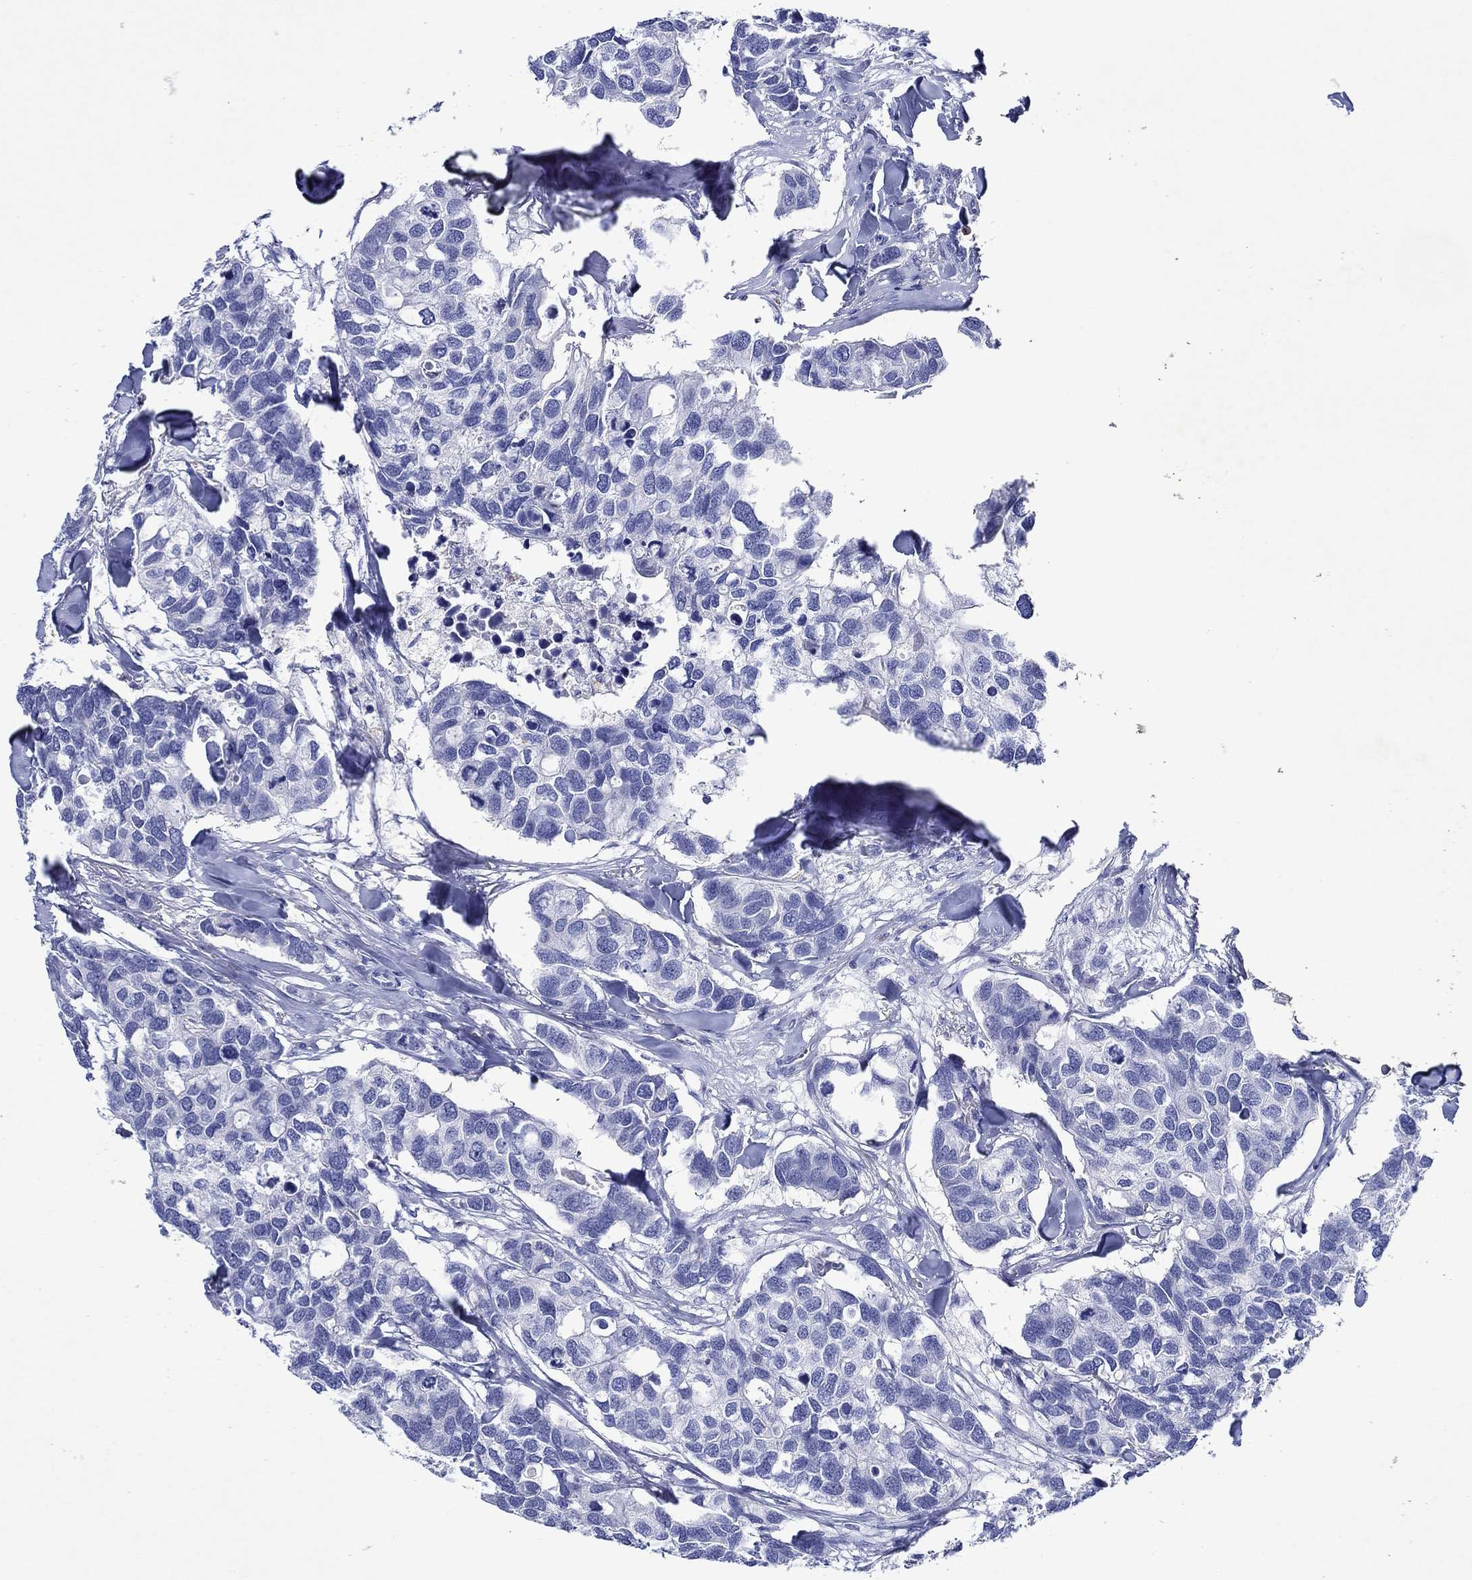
{"staining": {"intensity": "negative", "quantity": "none", "location": "none"}, "tissue": "breast cancer", "cell_type": "Tumor cells", "image_type": "cancer", "snomed": [{"axis": "morphology", "description": "Duct carcinoma"}, {"axis": "topography", "description": "Breast"}], "caption": "Tumor cells show no significant expression in breast cancer (invasive ductal carcinoma).", "gene": "EPX", "patient": {"sex": "female", "age": 83}}